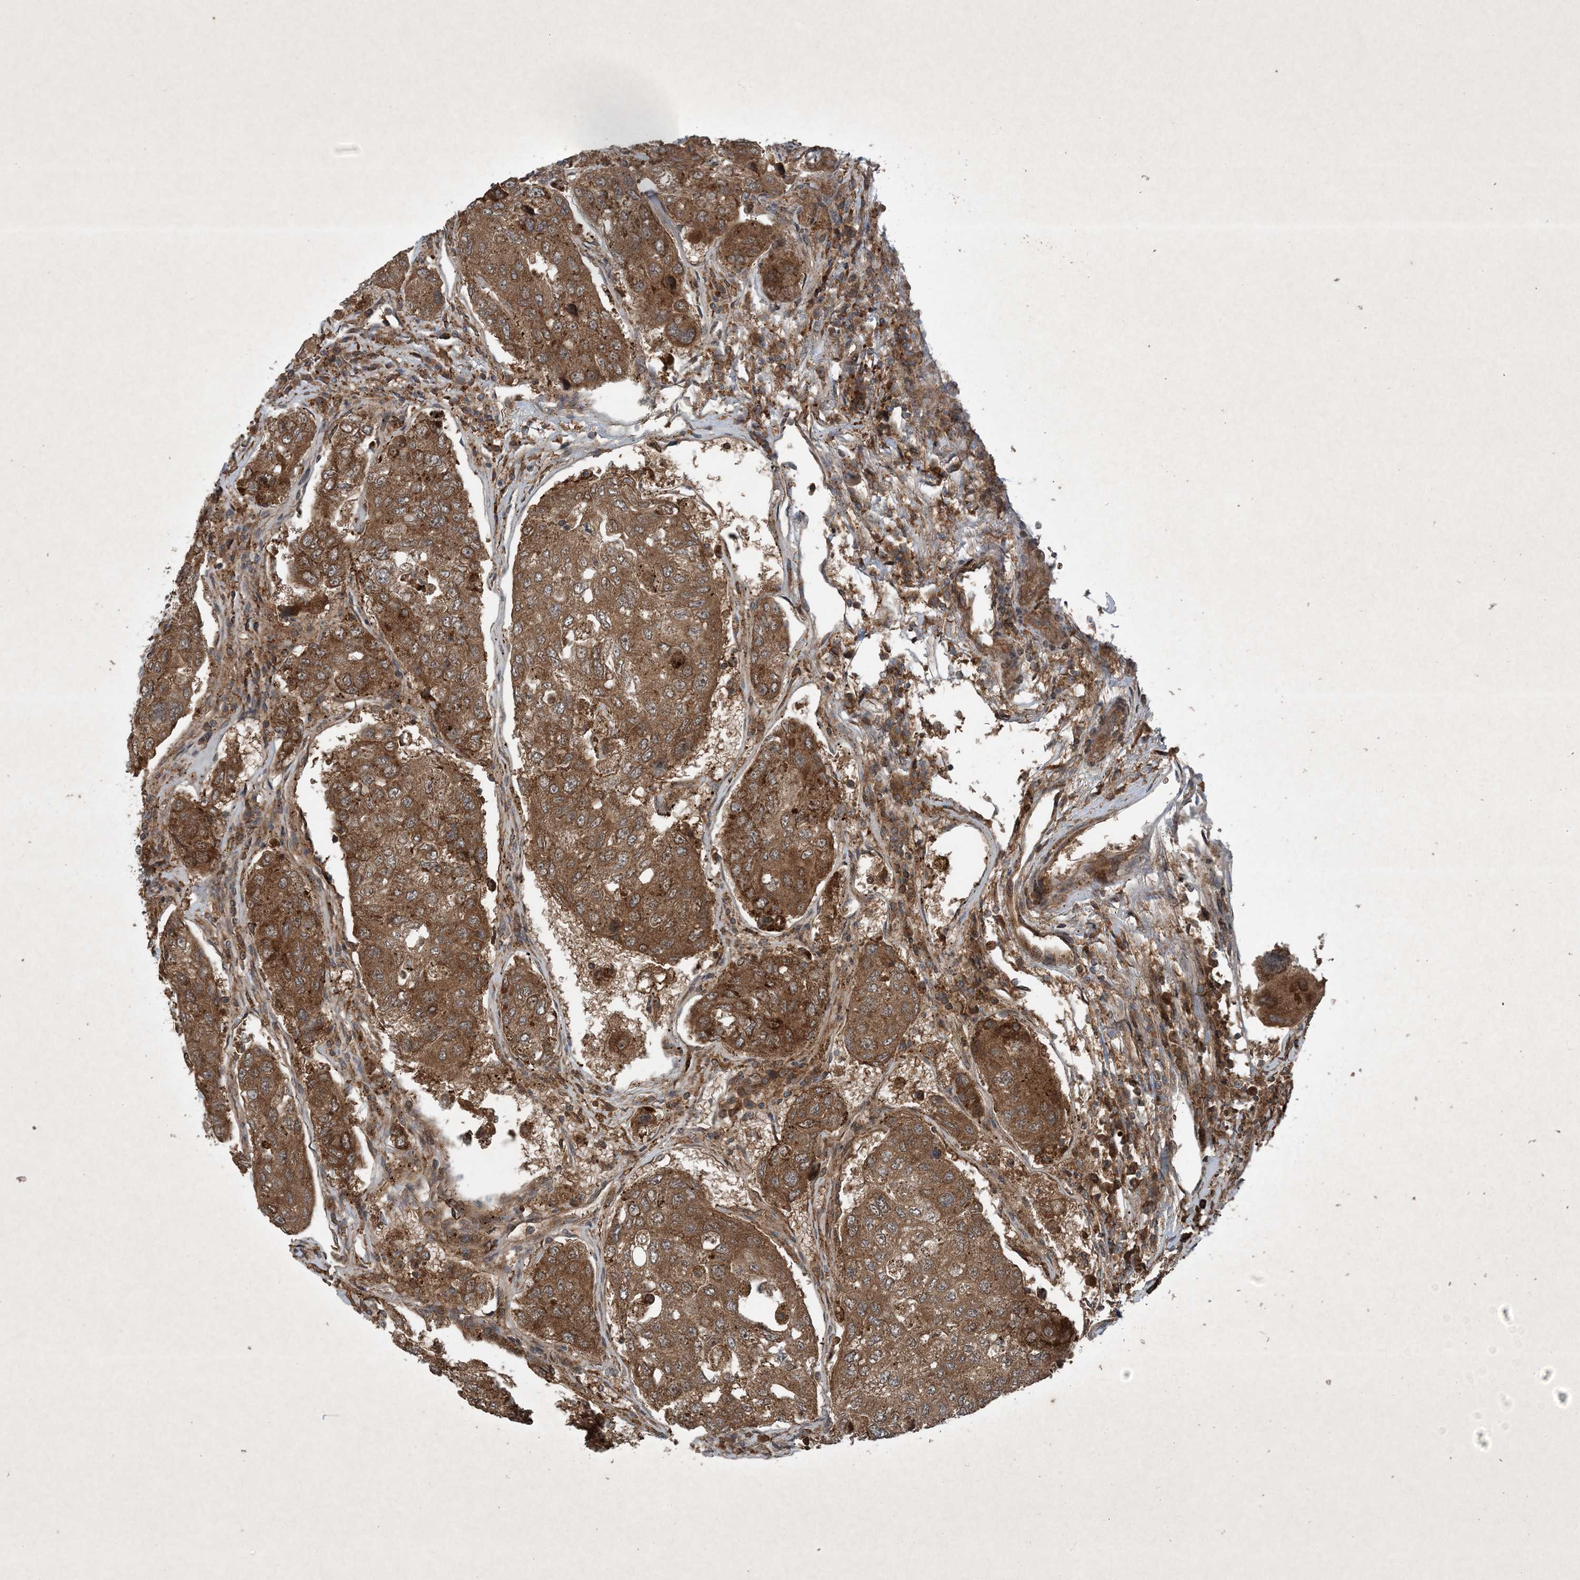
{"staining": {"intensity": "strong", "quantity": ">75%", "location": "cytoplasmic/membranous"}, "tissue": "urothelial cancer", "cell_type": "Tumor cells", "image_type": "cancer", "snomed": [{"axis": "morphology", "description": "Urothelial carcinoma, High grade"}, {"axis": "topography", "description": "Lymph node"}, {"axis": "topography", "description": "Urinary bladder"}], "caption": "High-grade urothelial carcinoma stained with a protein marker shows strong staining in tumor cells.", "gene": "GNG5", "patient": {"sex": "male", "age": 51}}